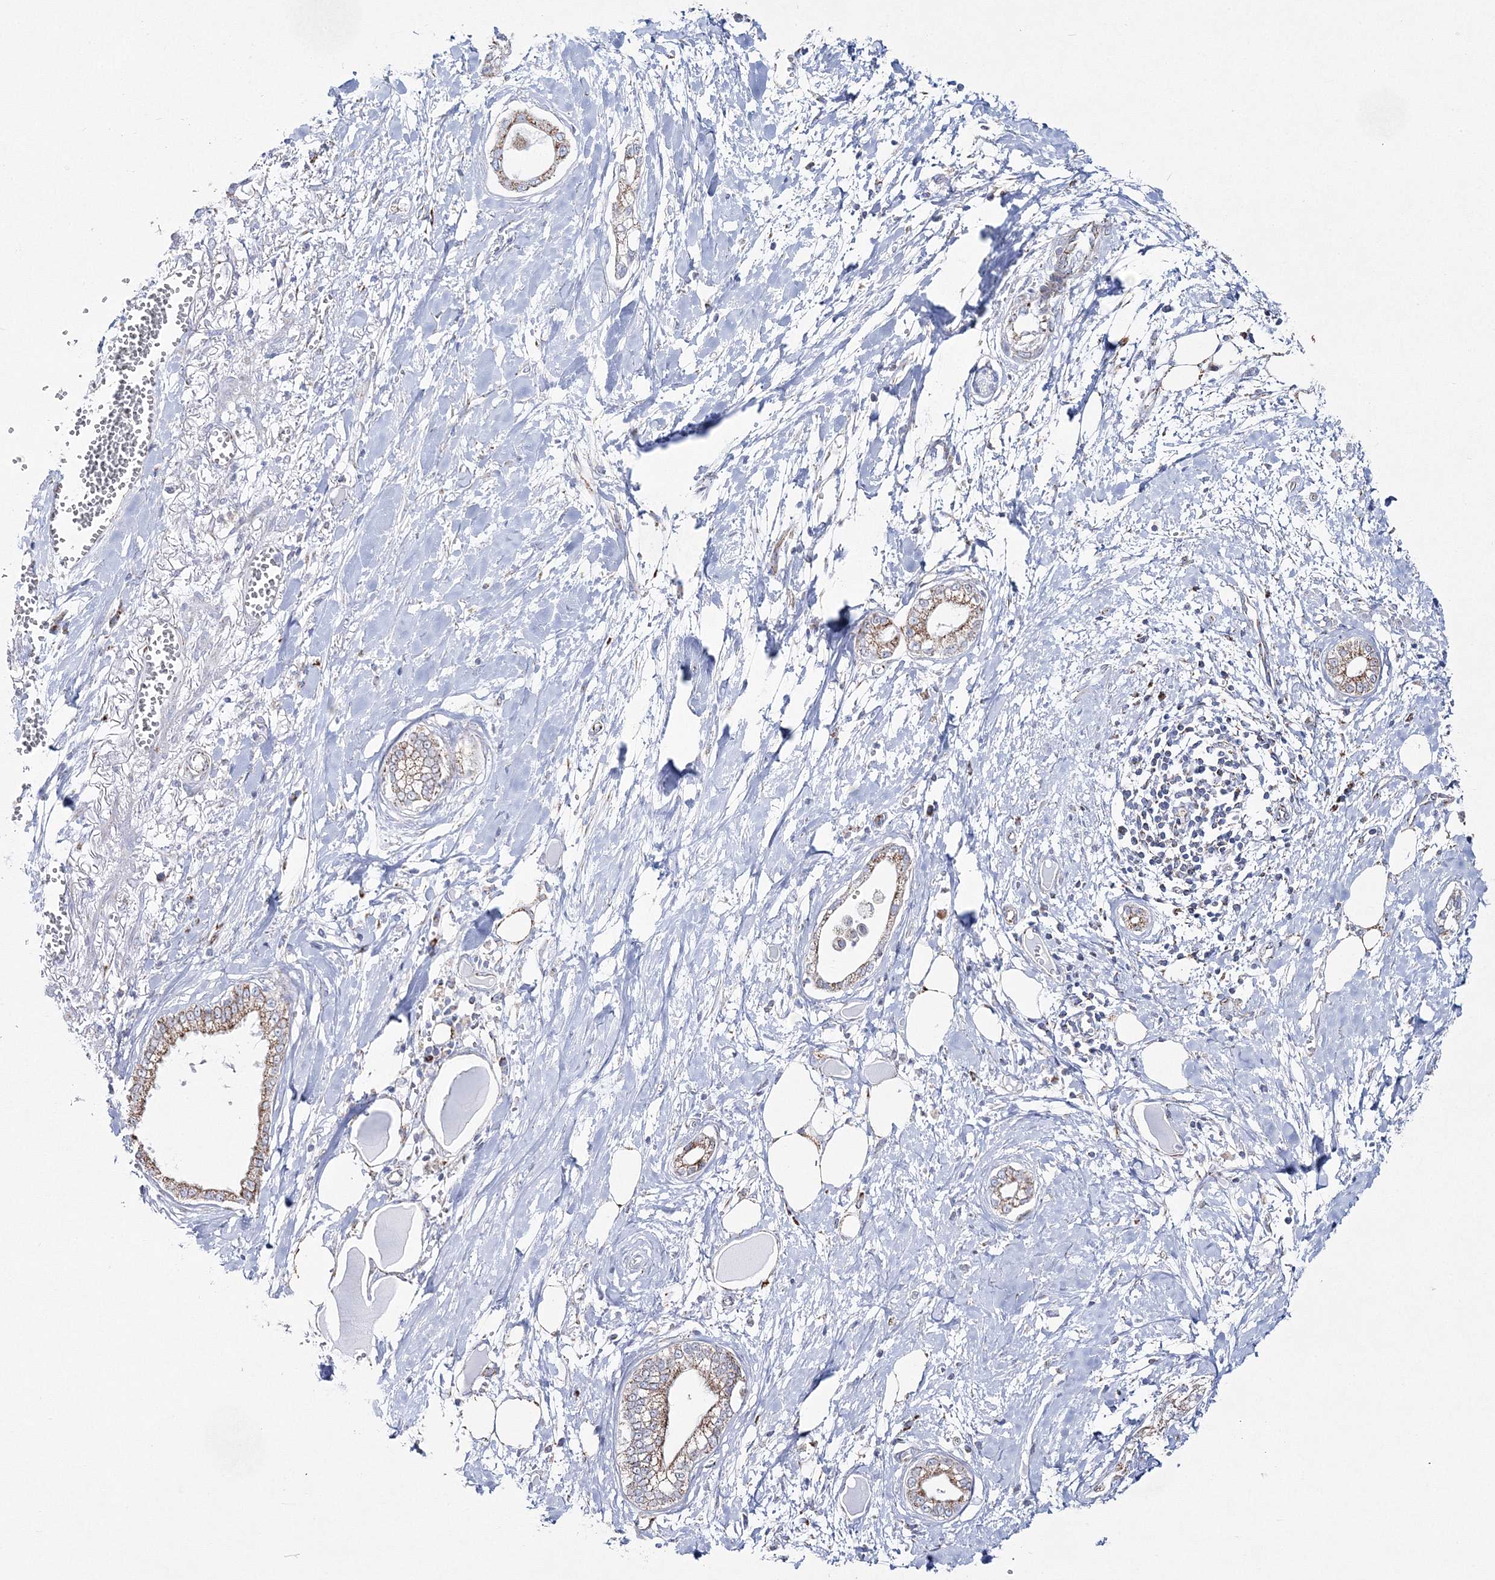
{"staining": {"intensity": "moderate", "quantity": "25%-75%", "location": "cytoplasmic/membranous"}, "tissue": "pancreatic cancer", "cell_type": "Tumor cells", "image_type": "cancer", "snomed": [{"axis": "morphology", "description": "Adenocarcinoma, NOS"}, {"axis": "topography", "description": "Pancreas"}], "caption": "Immunohistochemistry (IHC) micrograph of pancreatic cancer stained for a protein (brown), which displays medium levels of moderate cytoplasmic/membranous expression in about 25%-75% of tumor cells.", "gene": "HIBCH", "patient": {"sex": "male", "age": 68}}